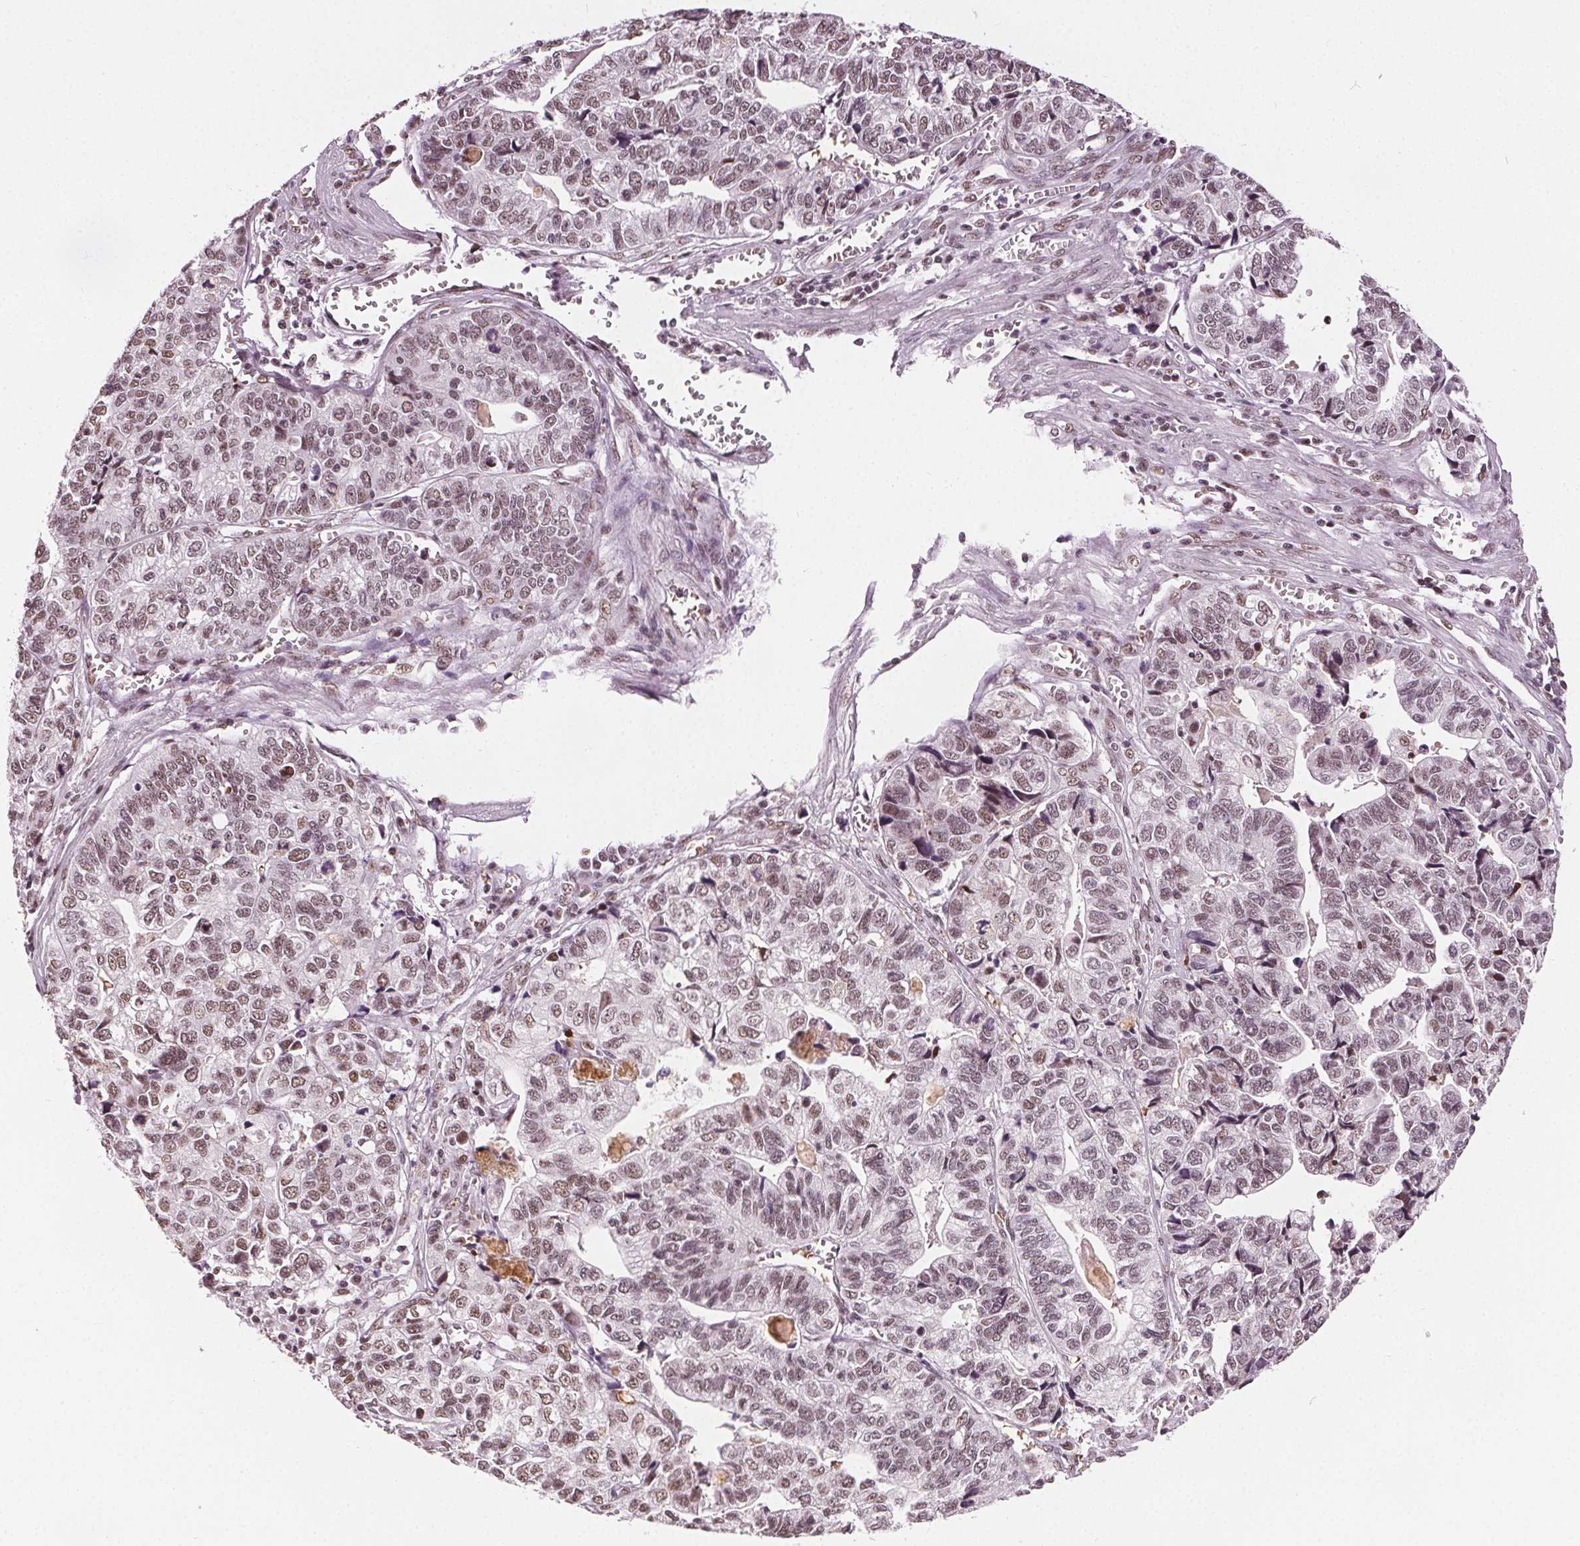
{"staining": {"intensity": "weak", "quantity": ">75%", "location": "nuclear"}, "tissue": "stomach cancer", "cell_type": "Tumor cells", "image_type": "cancer", "snomed": [{"axis": "morphology", "description": "Adenocarcinoma, NOS"}, {"axis": "topography", "description": "Stomach, upper"}], "caption": "DAB immunohistochemical staining of stomach cancer (adenocarcinoma) shows weak nuclear protein positivity in about >75% of tumor cells.", "gene": "IWS1", "patient": {"sex": "female", "age": 67}}